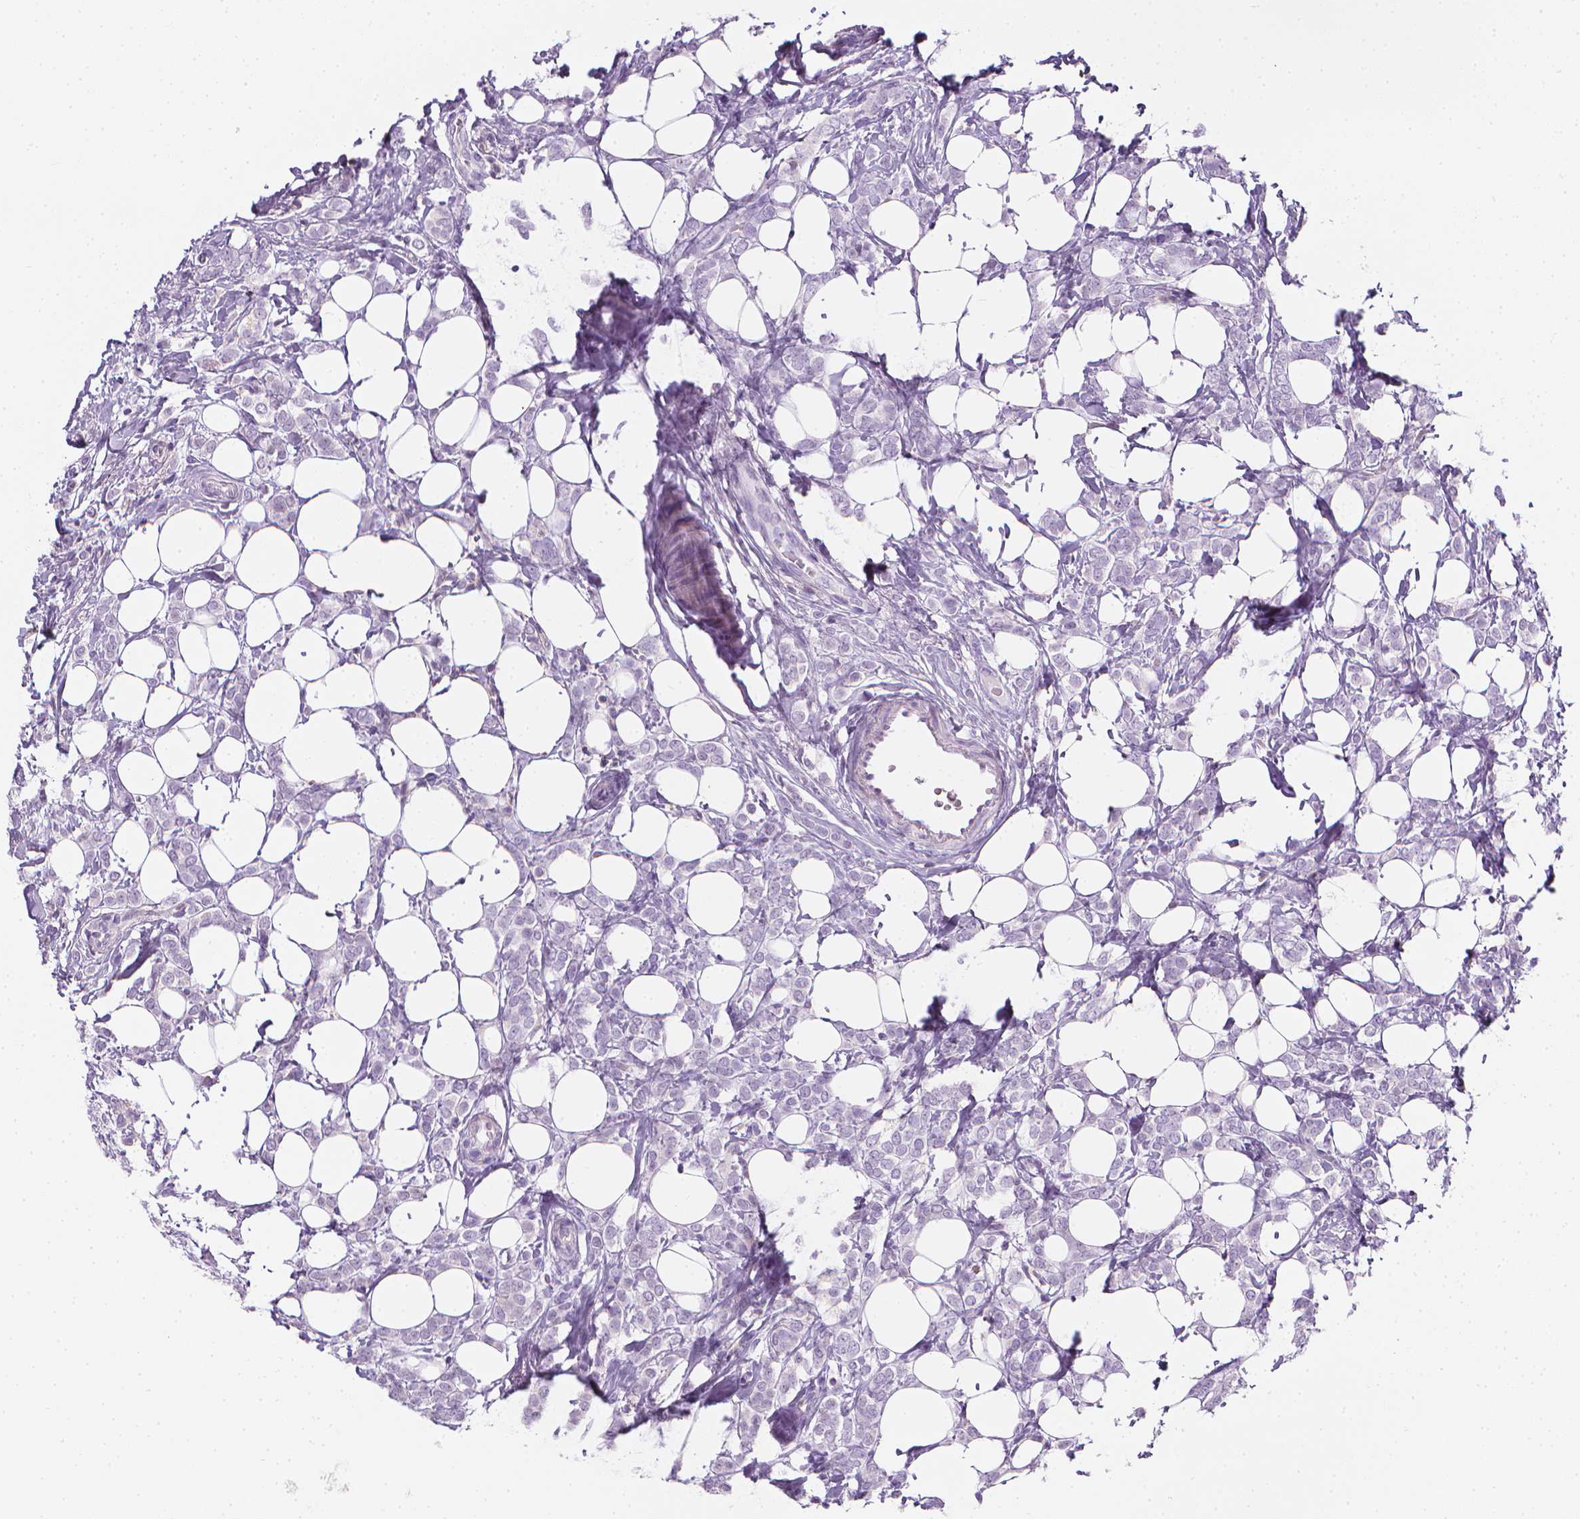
{"staining": {"intensity": "negative", "quantity": "none", "location": "none"}, "tissue": "breast cancer", "cell_type": "Tumor cells", "image_type": "cancer", "snomed": [{"axis": "morphology", "description": "Lobular carcinoma"}, {"axis": "topography", "description": "Breast"}], "caption": "Micrograph shows no significant protein expression in tumor cells of lobular carcinoma (breast).", "gene": "DCAF8L1", "patient": {"sex": "female", "age": 49}}